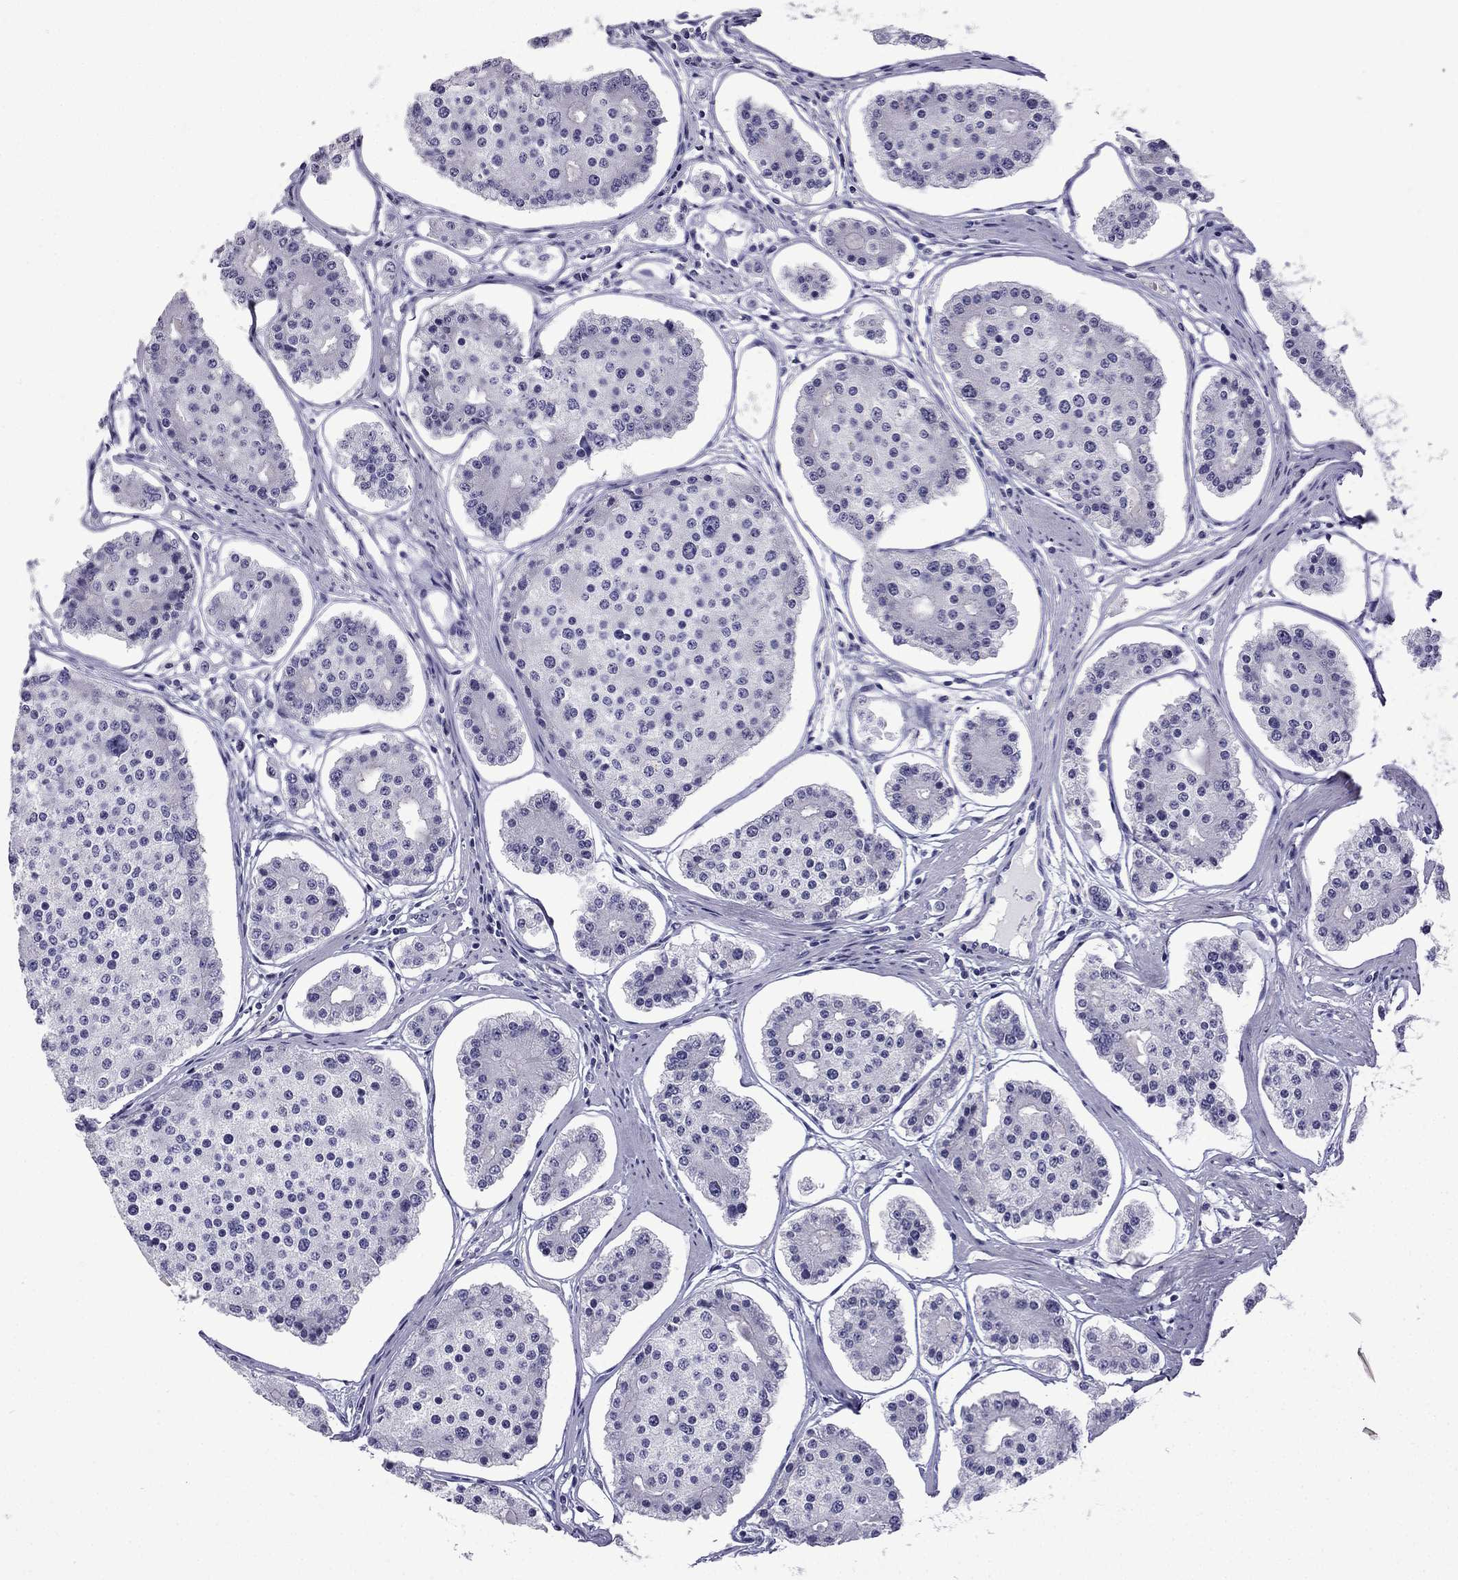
{"staining": {"intensity": "negative", "quantity": "none", "location": "none"}, "tissue": "carcinoid", "cell_type": "Tumor cells", "image_type": "cancer", "snomed": [{"axis": "morphology", "description": "Carcinoid, malignant, NOS"}, {"axis": "topography", "description": "Small intestine"}], "caption": "Immunohistochemical staining of human carcinoid displays no significant staining in tumor cells.", "gene": "GJA8", "patient": {"sex": "female", "age": 65}}